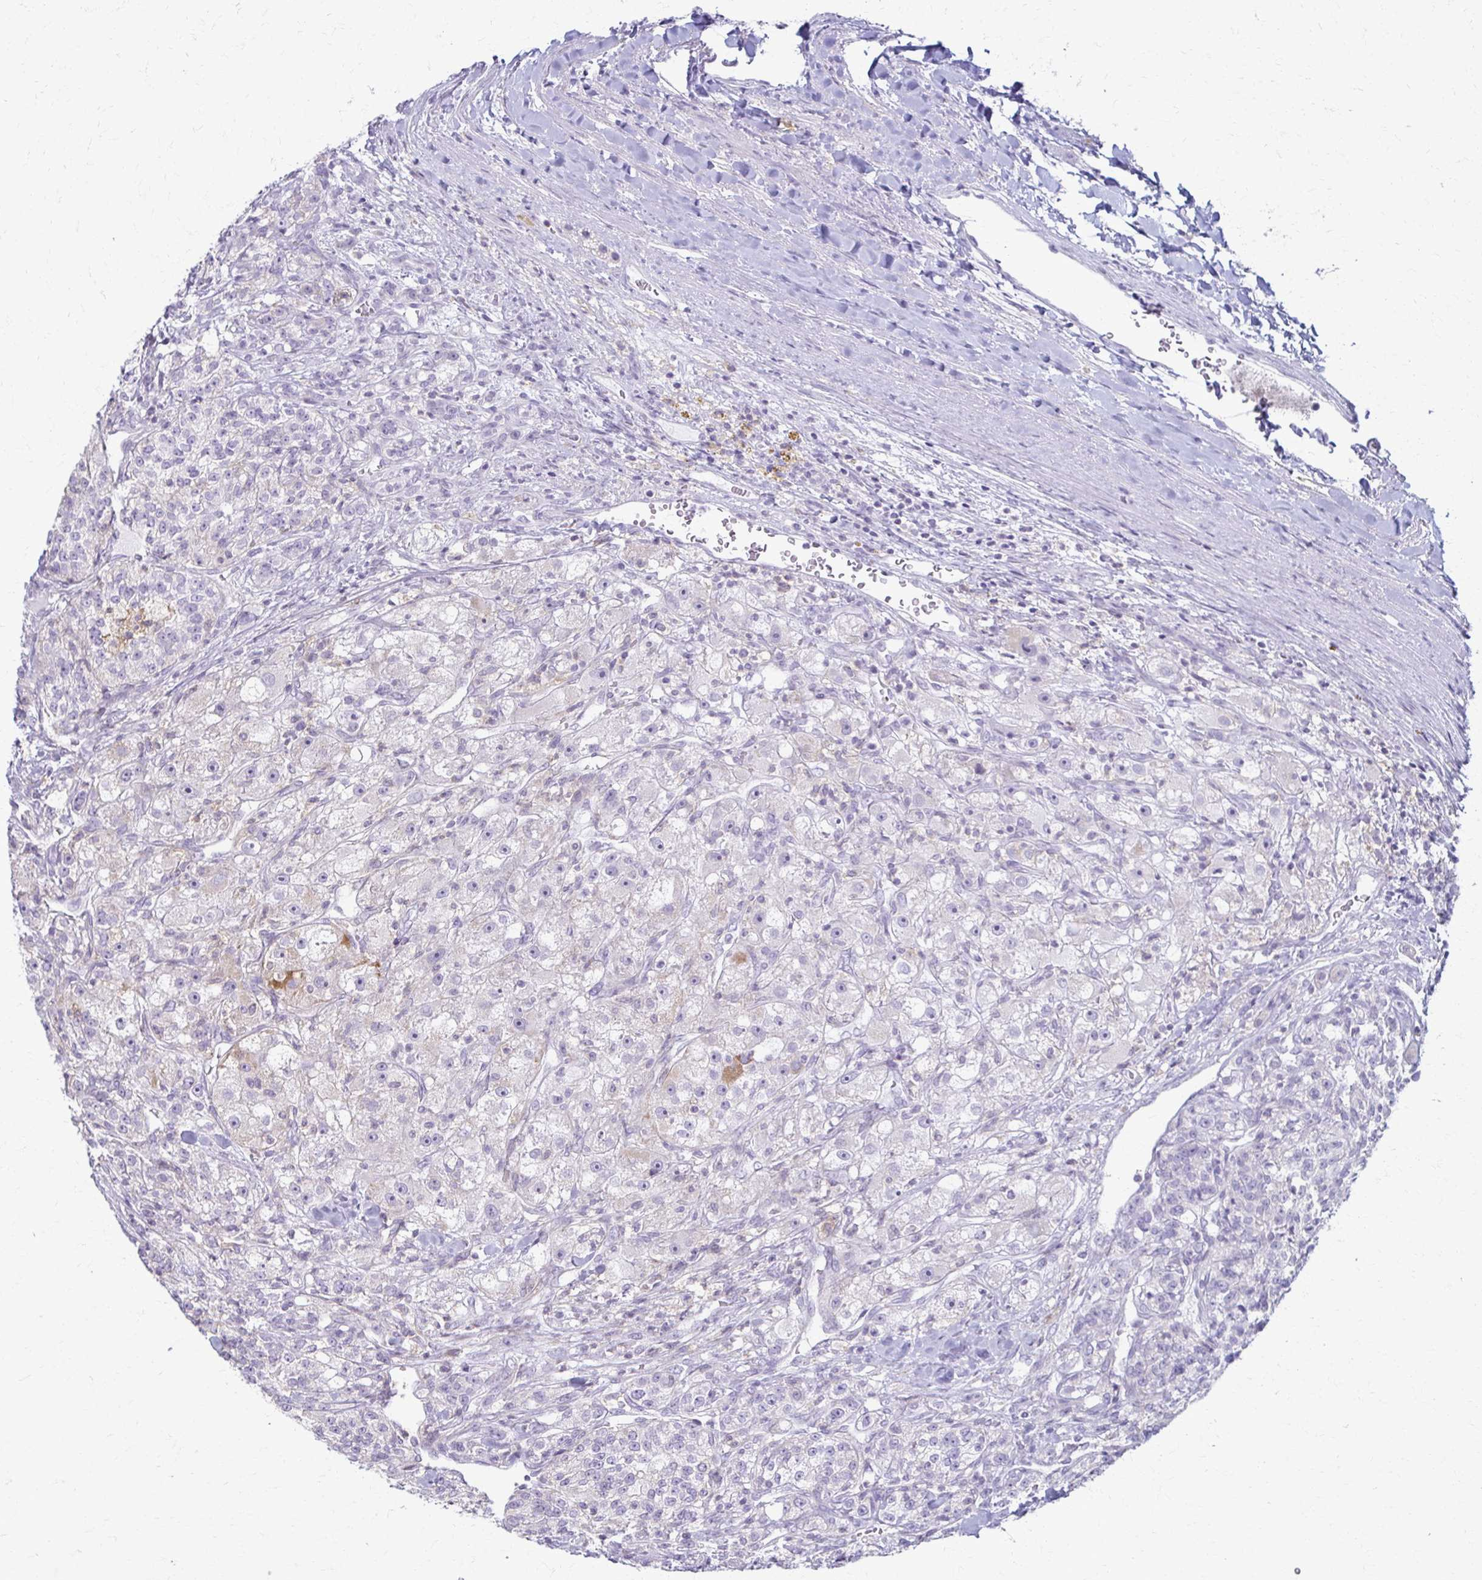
{"staining": {"intensity": "negative", "quantity": "none", "location": "none"}, "tissue": "renal cancer", "cell_type": "Tumor cells", "image_type": "cancer", "snomed": [{"axis": "morphology", "description": "Adenocarcinoma, NOS"}, {"axis": "topography", "description": "Kidney"}], "caption": "Immunohistochemistry (IHC) micrograph of renal cancer (adenocarcinoma) stained for a protein (brown), which shows no positivity in tumor cells.", "gene": "FCGR2B", "patient": {"sex": "female", "age": 63}}